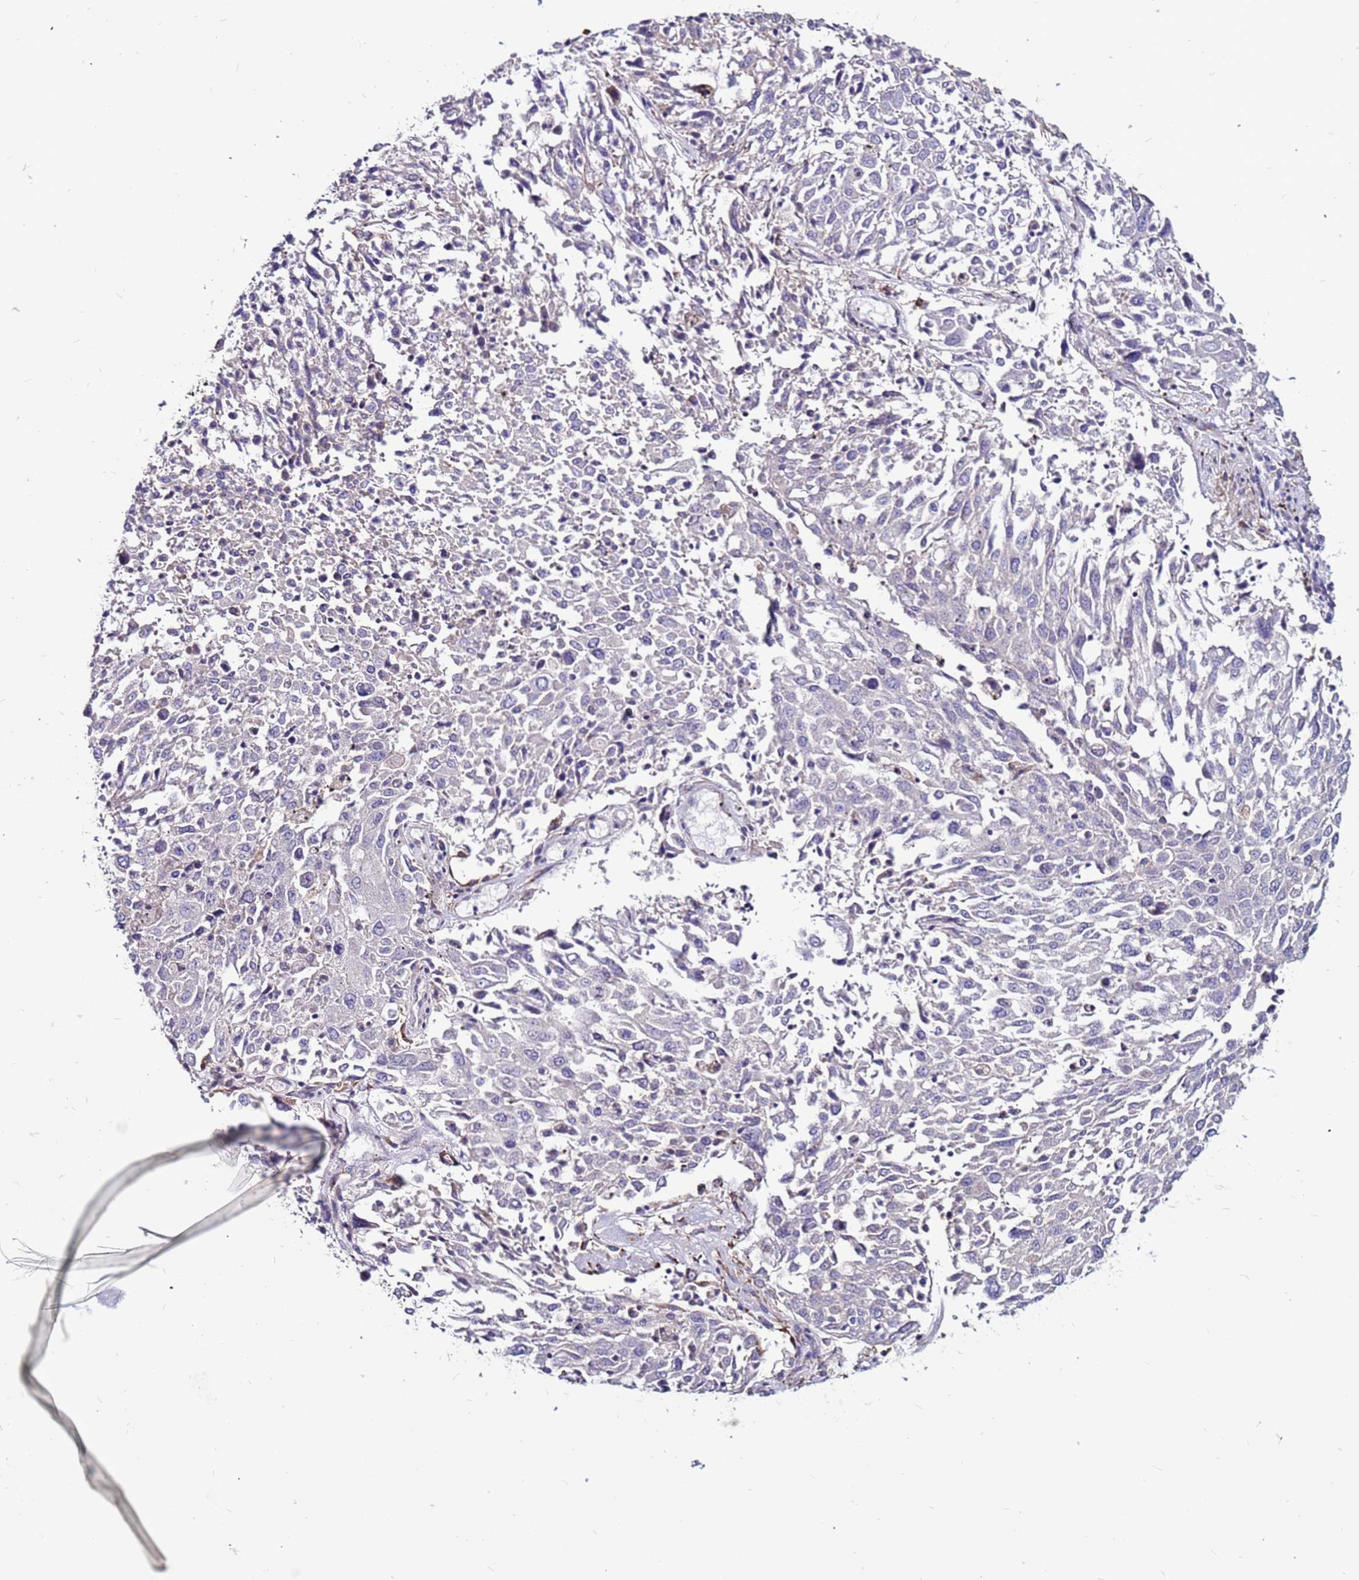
{"staining": {"intensity": "negative", "quantity": "none", "location": "none"}, "tissue": "lung cancer", "cell_type": "Tumor cells", "image_type": "cancer", "snomed": [{"axis": "morphology", "description": "Squamous cell carcinoma, NOS"}, {"axis": "topography", "description": "Lung"}], "caption": "High power microscopy histopathology image of an IHC histopathology image of lung squamous cell carcinoma, revealing no significant positivity in tumor cells.", "gene": "SLC44A3", "patient": {"sex": "male", "age": 65}}